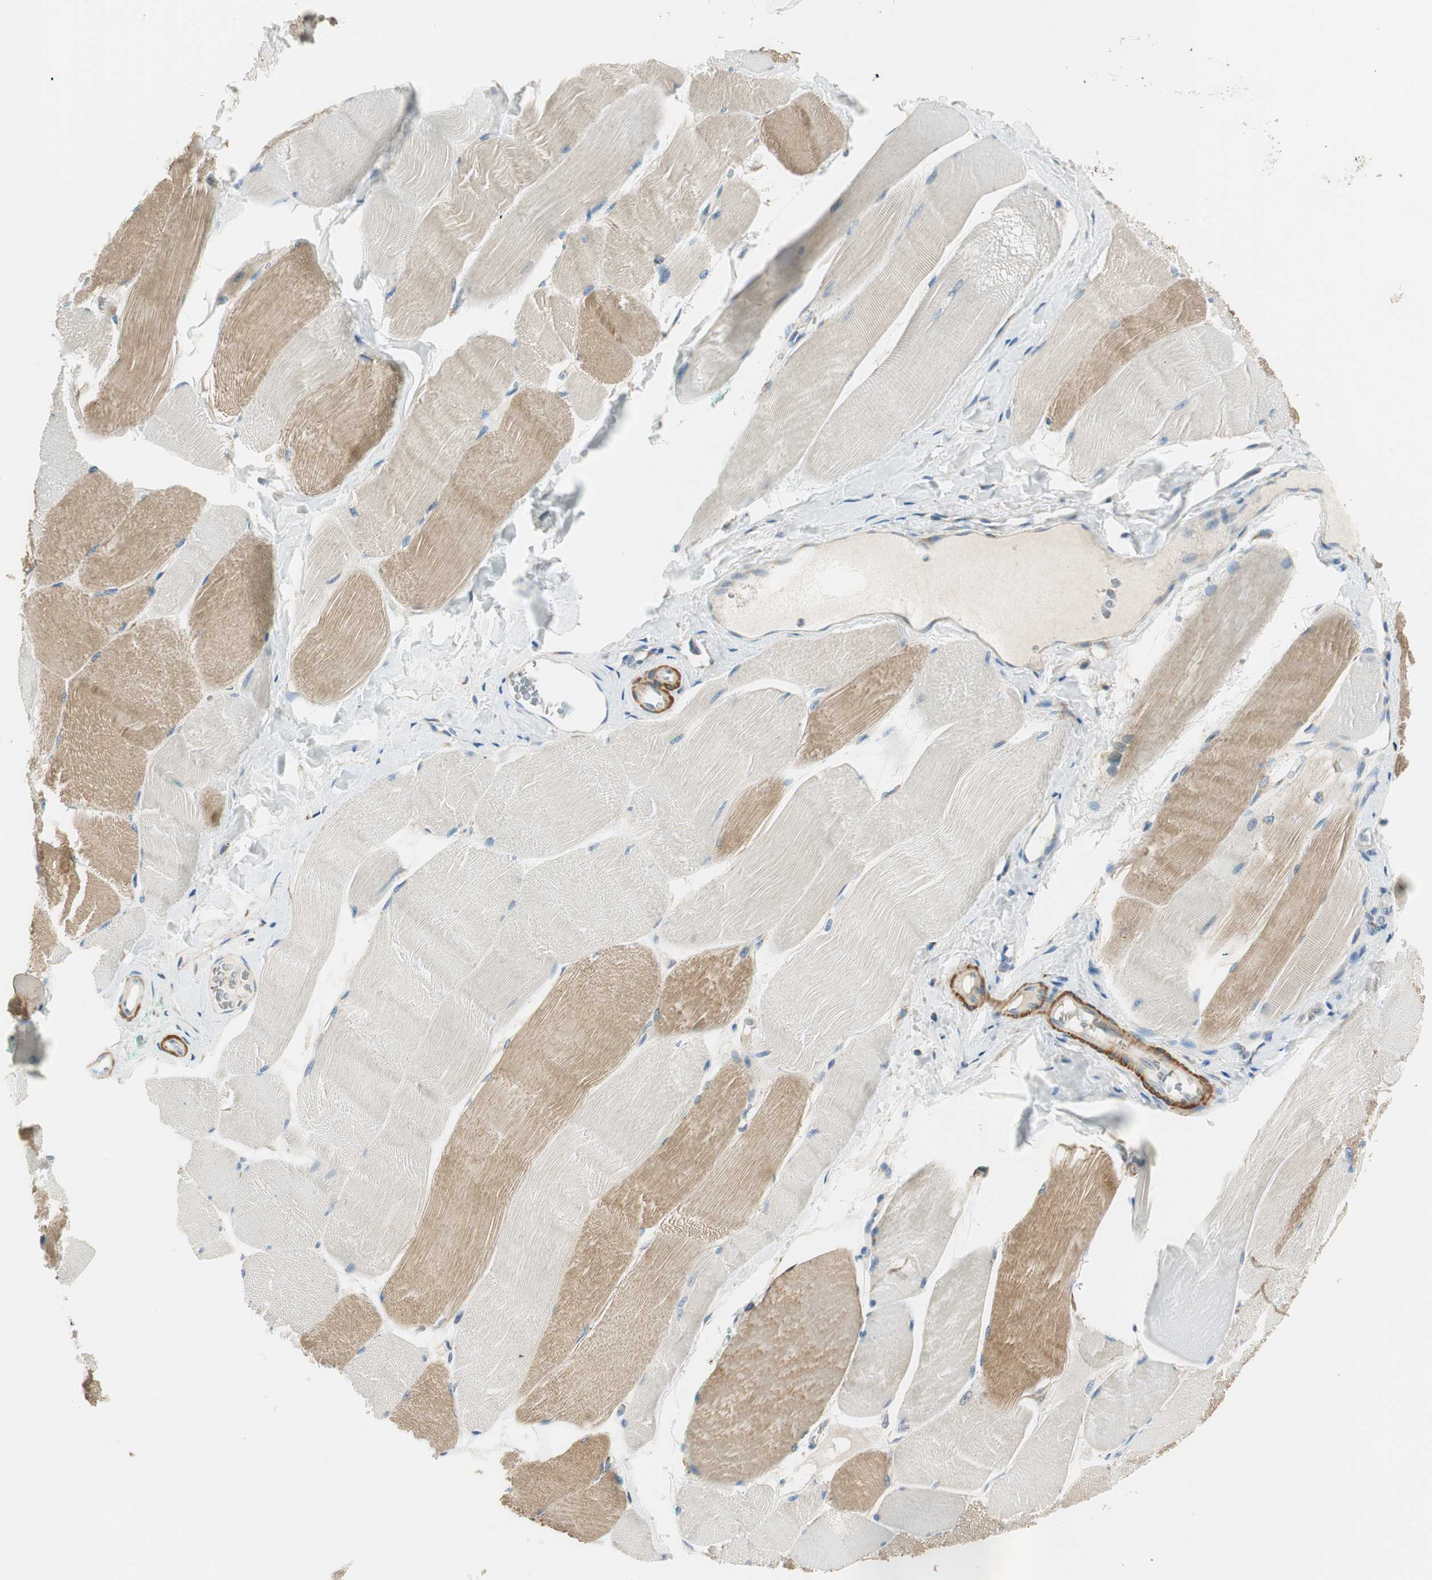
{"staining": {"intensity": "moderate", "quantity": "25%-75%", "location": "cytoplasmic/membranous"}, "tissue": "skeletal muscle", "cell_type": "Myocytes", "image_type": "normal", "snomed": [{"axis": "morphology", "description": "Normal tissue, NOS"}, {"axis": "morphology", "description": "Squamous cell carcinoma, NOS"}, {"axis": "topography", "description": "Skeletal muscle"}], "caption": "Myocytes reveal medium levels of moderate cytoplasmic/membranous staining in about 25%-75% of cells in normal skeletal muscle.", "gene": "RORB", "patient": {"sex": "male", "age": 51}}